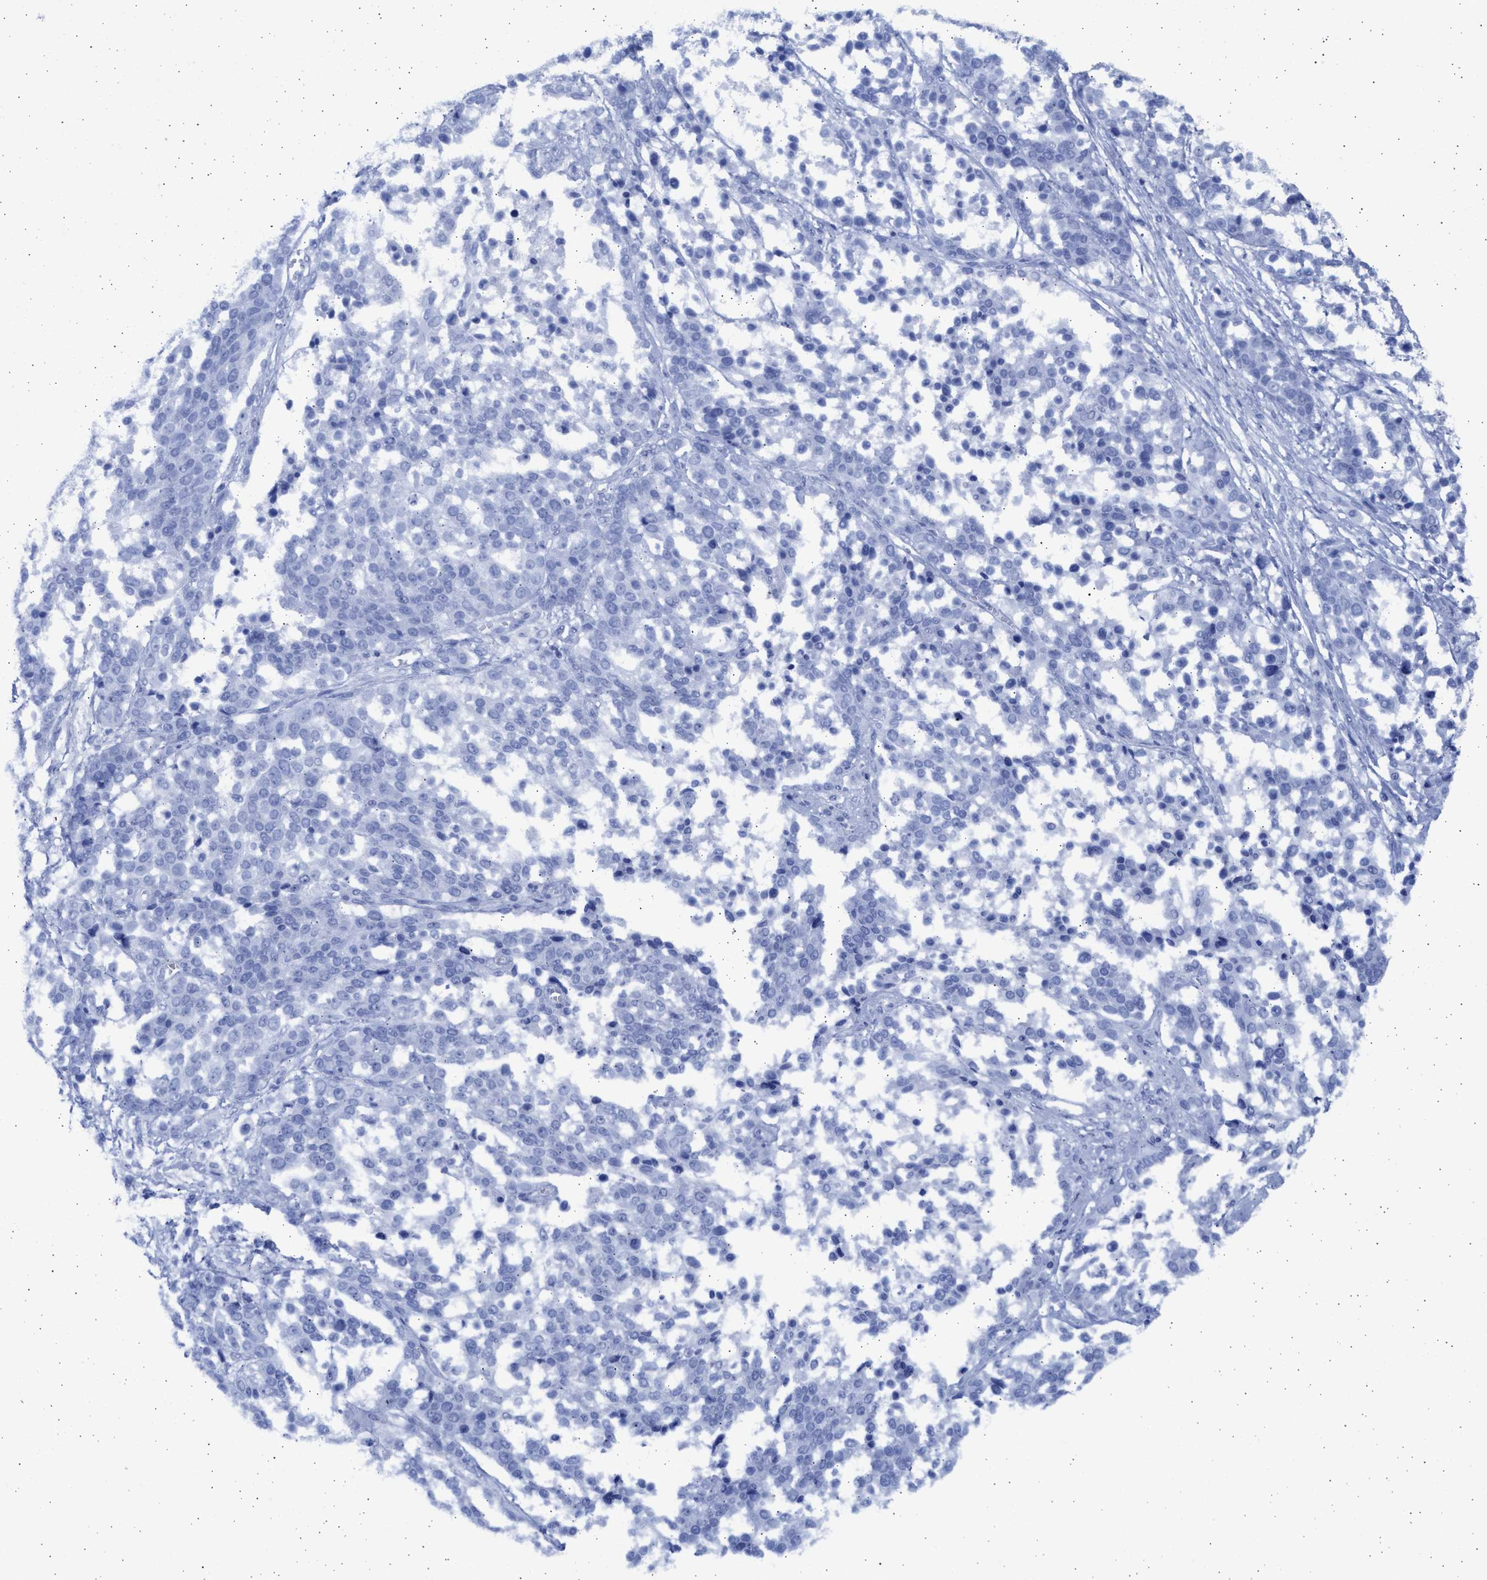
{"staining": {"intensity": "negative", "quantity": "none", "location": "none"}, "tissue": "ovarian cancer", "cell_type": "Tumor cells", "image_type": "cancer", "snomed": [{"axis": "morphology", "description": "Cystadenocarcinoma, serous, NOS"}, {"axis": "topography", "description": "Ovary"}], "caption": "High magnification brightfield microscopy of ovarian cancer stained with DAB (3,3'-diaminobenzidine) (brown) and counterstained with hematoxylin (blue): tumor cells show no significant staining.", "gene": "ALDOC", "patient": {"sex": "female", "age": 44}}